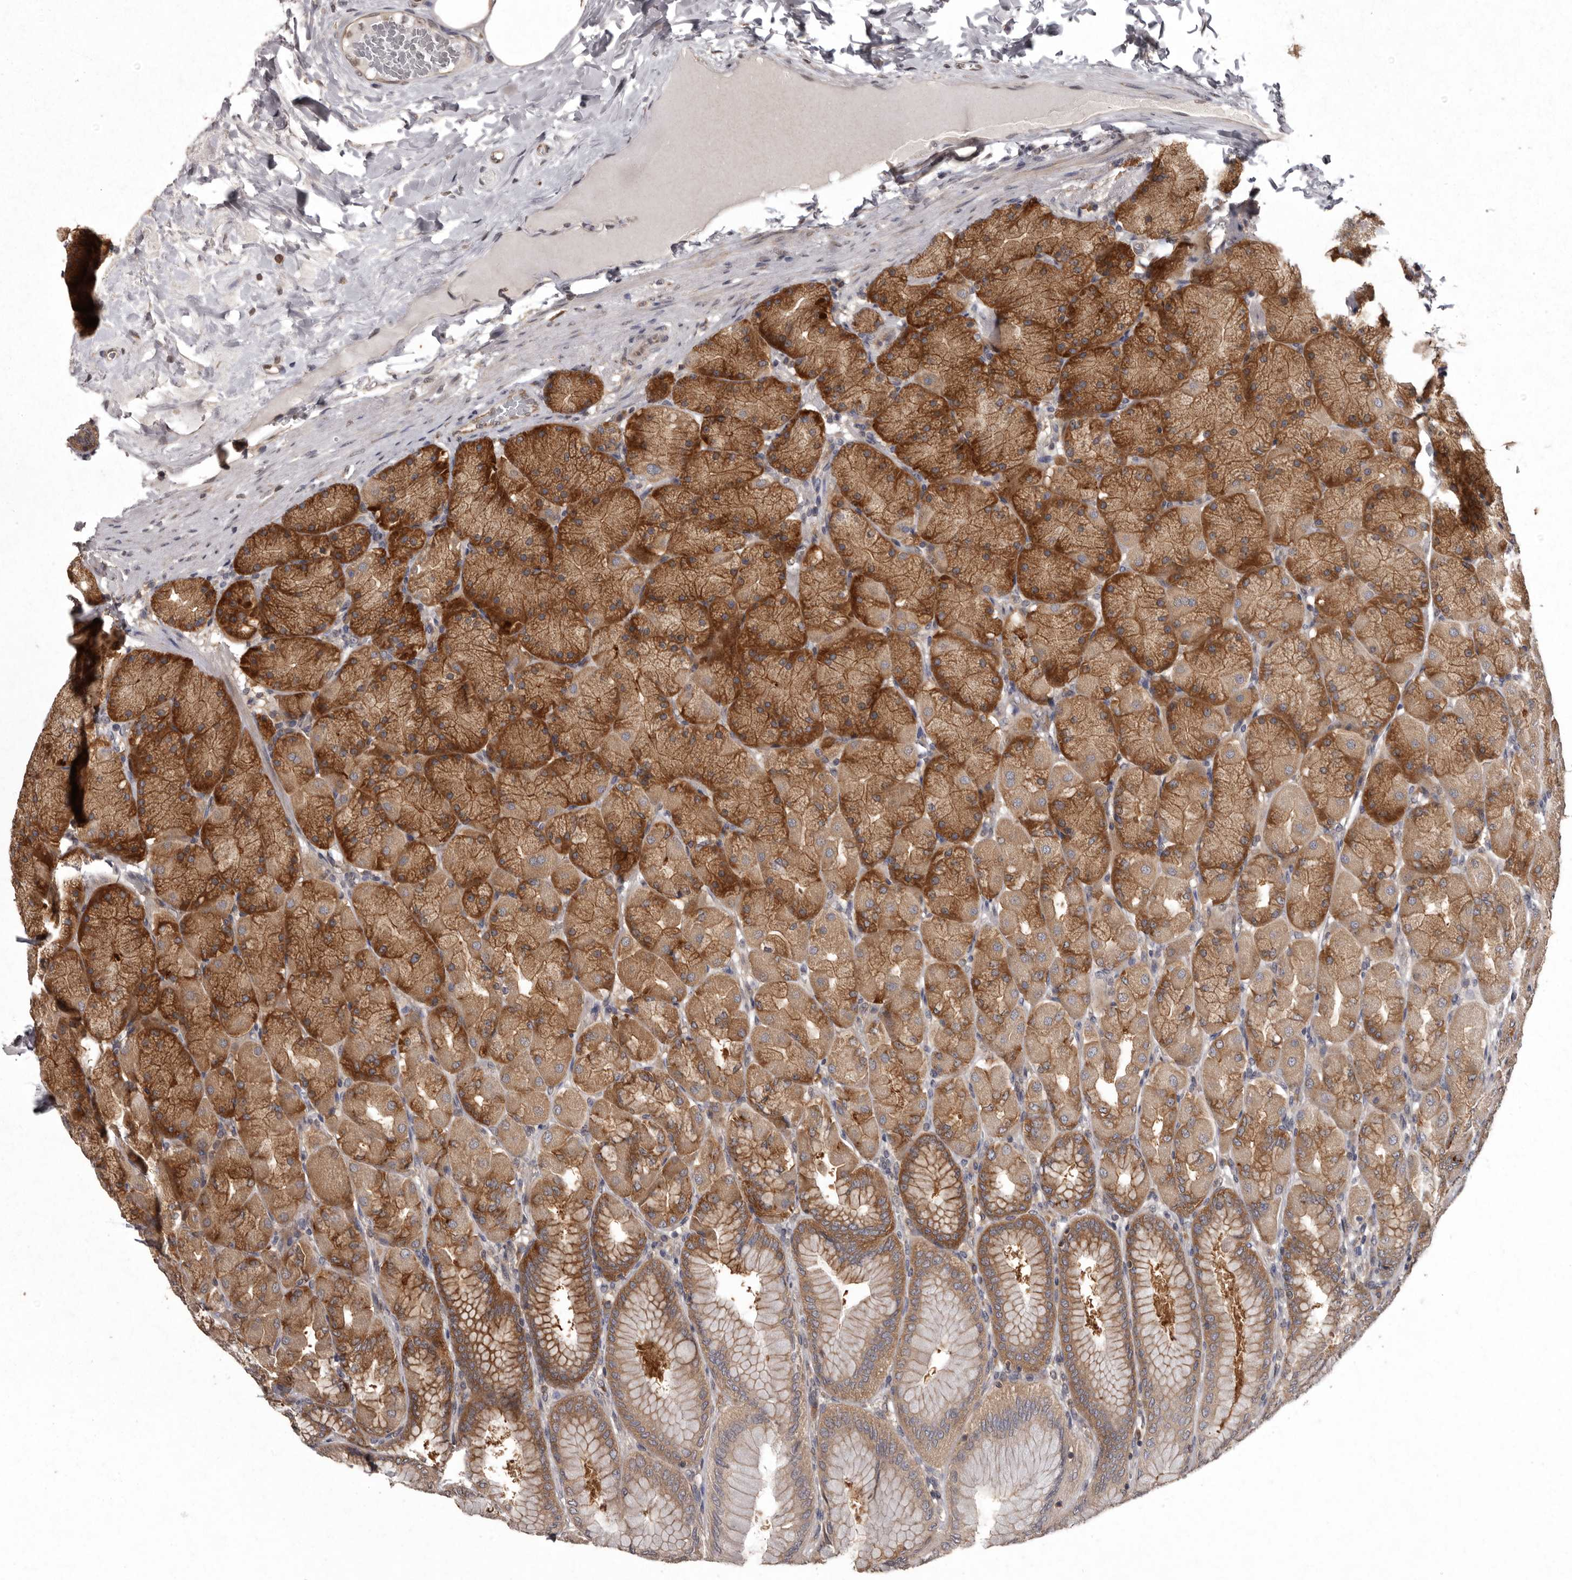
{"staining": {"intensity": "strong", "quantity": ">75%", "location": "cytoplasmic/membranous"}, "tissue": "stomach", "cell_type": "Glandular cells", "image_type": "normal", "snomed": [{"axis": "morphology", "description": "Normal tissue, NOS"}, {"axis": "topography", "description": "Stomach, upper"}], "caption": "The immunohistochemical stain labels strong cytoplasmic/membranous expression in glandular cells of benign stomach.", "gene": "DARS1", "patient": {"sex": "female", "age": 56}}